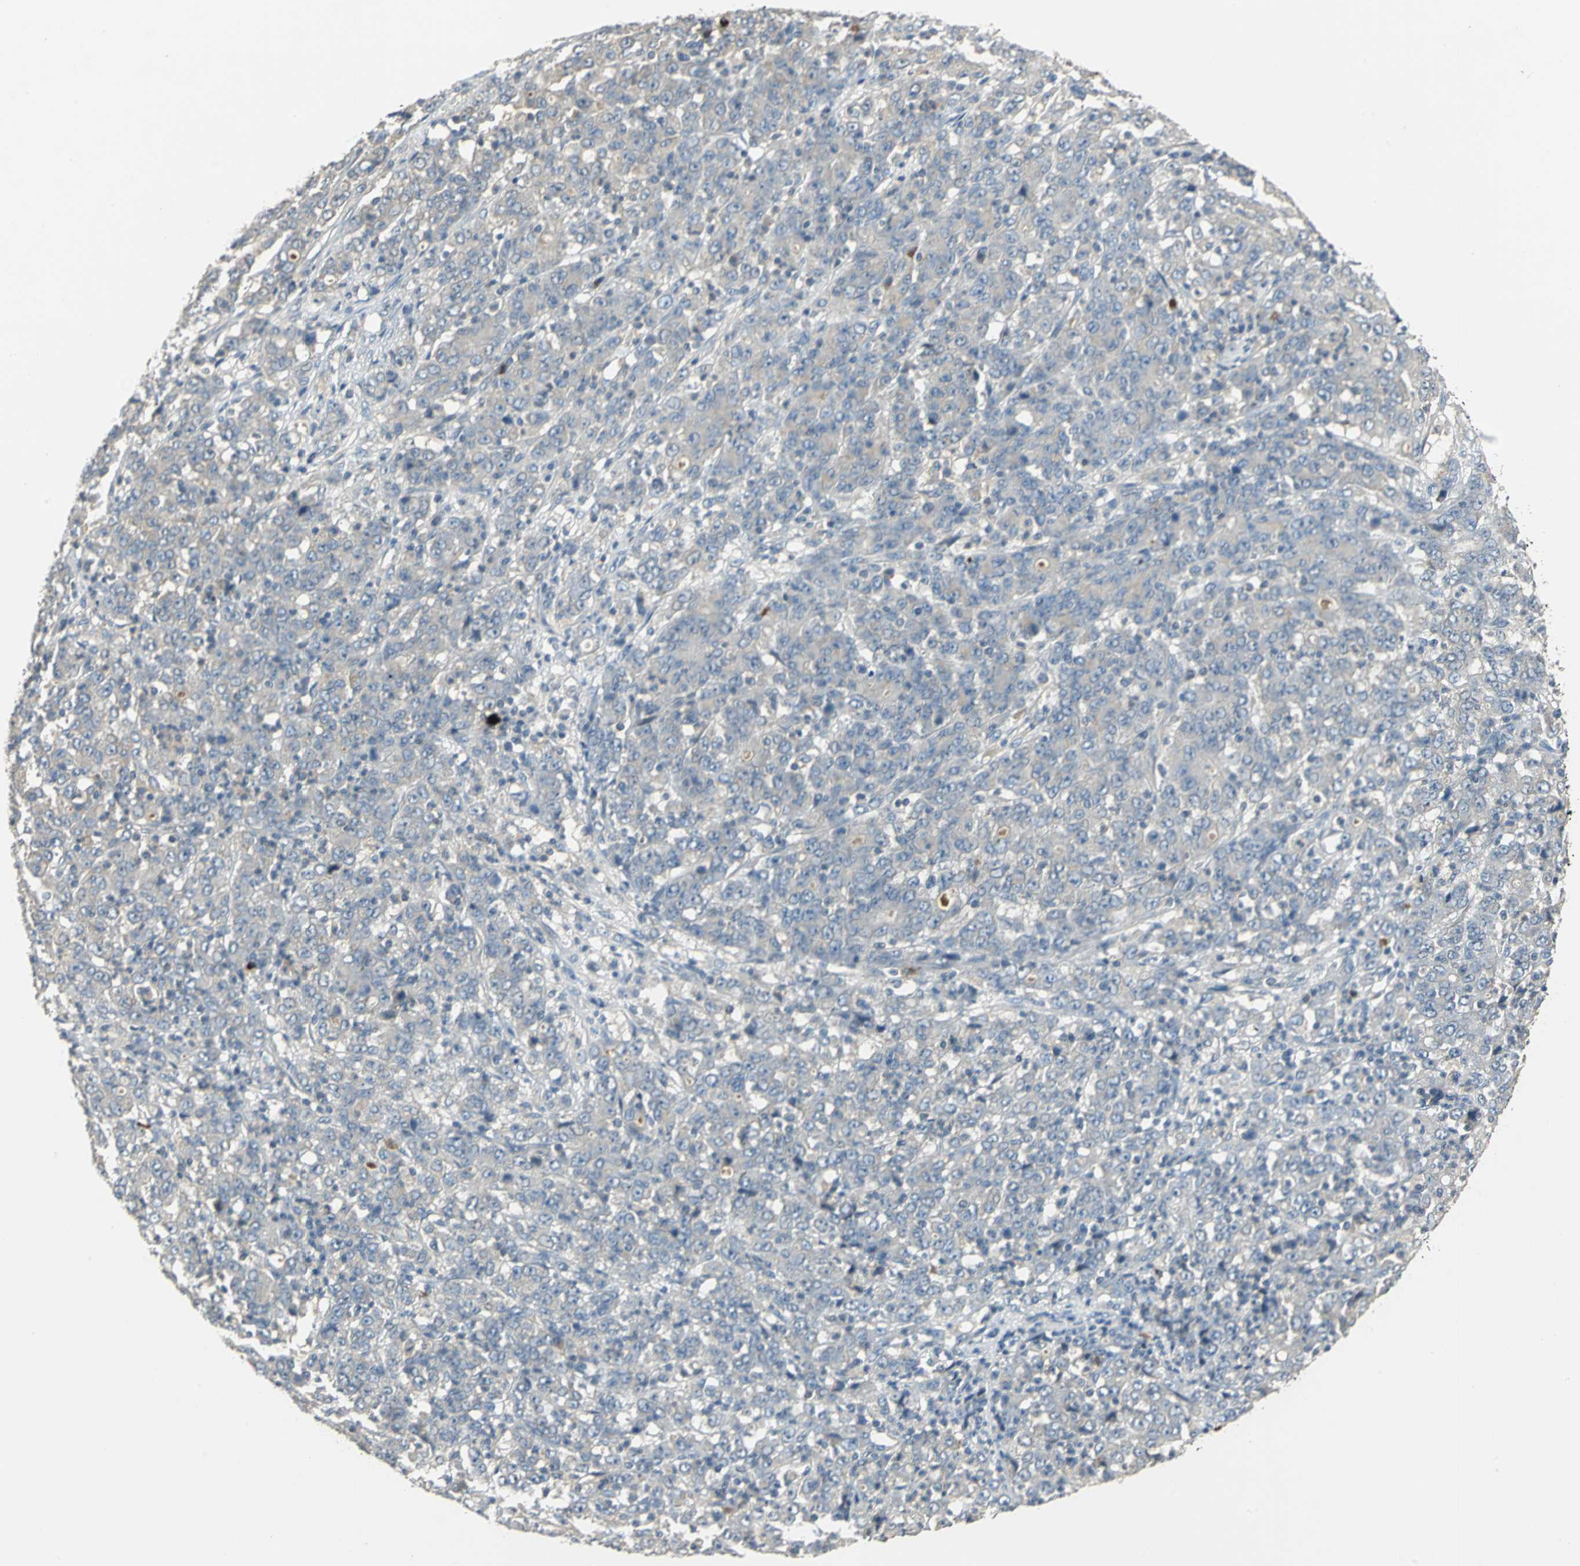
{"staining": {"intensity": "negative", "quantity": "none", "location": "none"}, "tissue": "stomach cancer", "cell_type": "Tumor cells", "image_type": "cancer", "snomed": [{"axis": "morphology", "description": "Adenocarcinoma, NOS"}, {"axis": "topography", "description": "Stomach, lower"}], "caption": "Immunohistochemistry of stomach cancer (adenocarcinoma) reveals no staining in tumor cells. (DAB IHC with hematoxylin counter stain).", "gene": "PROC", "patient": {"sex": "female", "age": 71}}